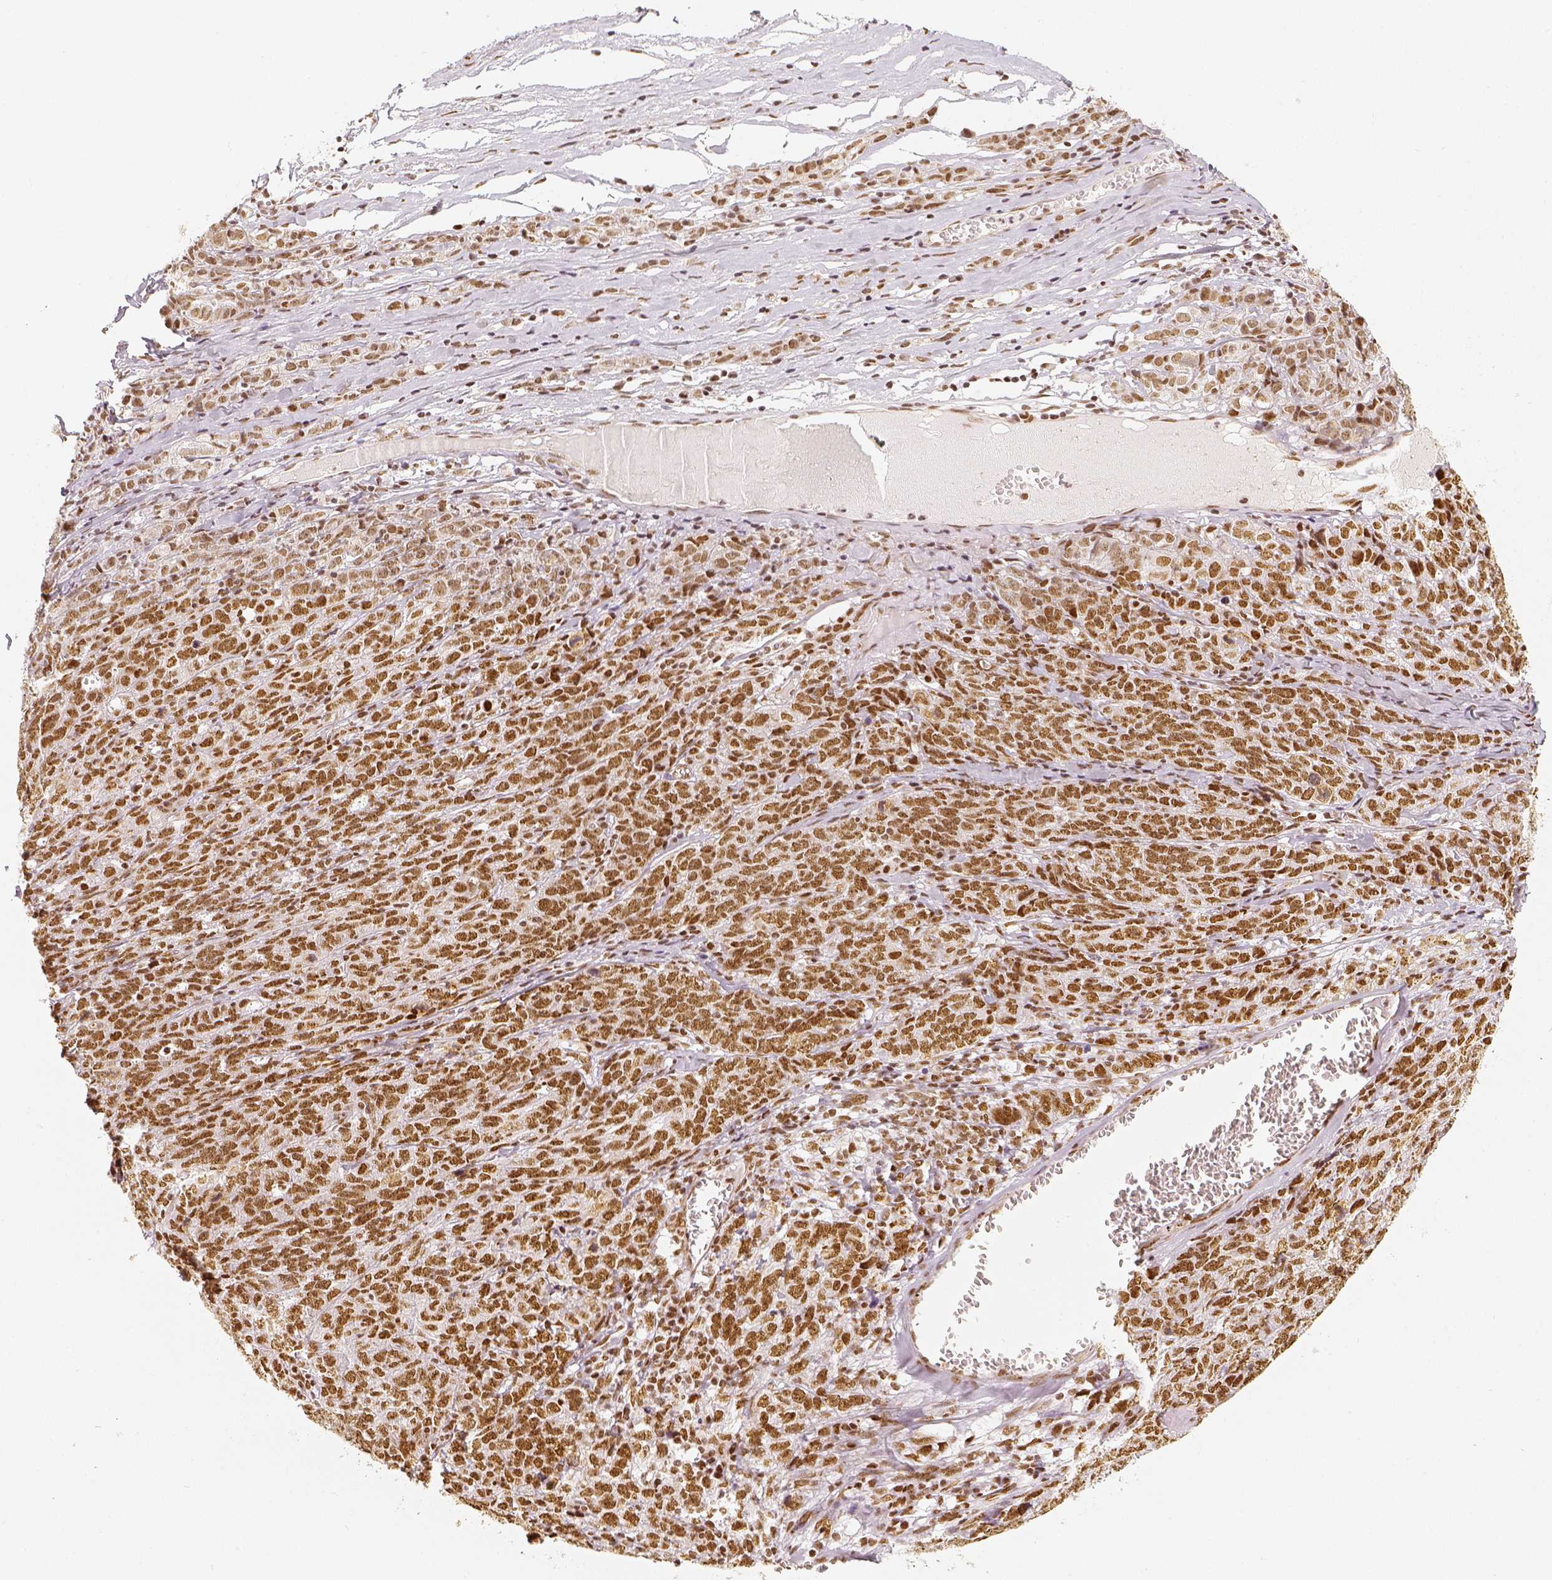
{"staining": {"intensity": "moderate", "quantity": ">75%", "location": "nuclear"}, "tissue": "ovarian cancer", "cell_type": "Tumor cells", "image_type": "cancer", "snomed": [{"axis": "morphology", "description": "Cystadenocarcinoma, serous, NOS"}, {"axis": "topography", "description": "Ovary"}], "caption": "Approximately >75% of tumor cells in serous cystadenocarcinoma (ovarian) exhibit moderate nuclear protein positivity as visualized by brown immunohistochemical staining.", "gene": "KDM5B", "patient": {"sex": "female", "age": 71}}